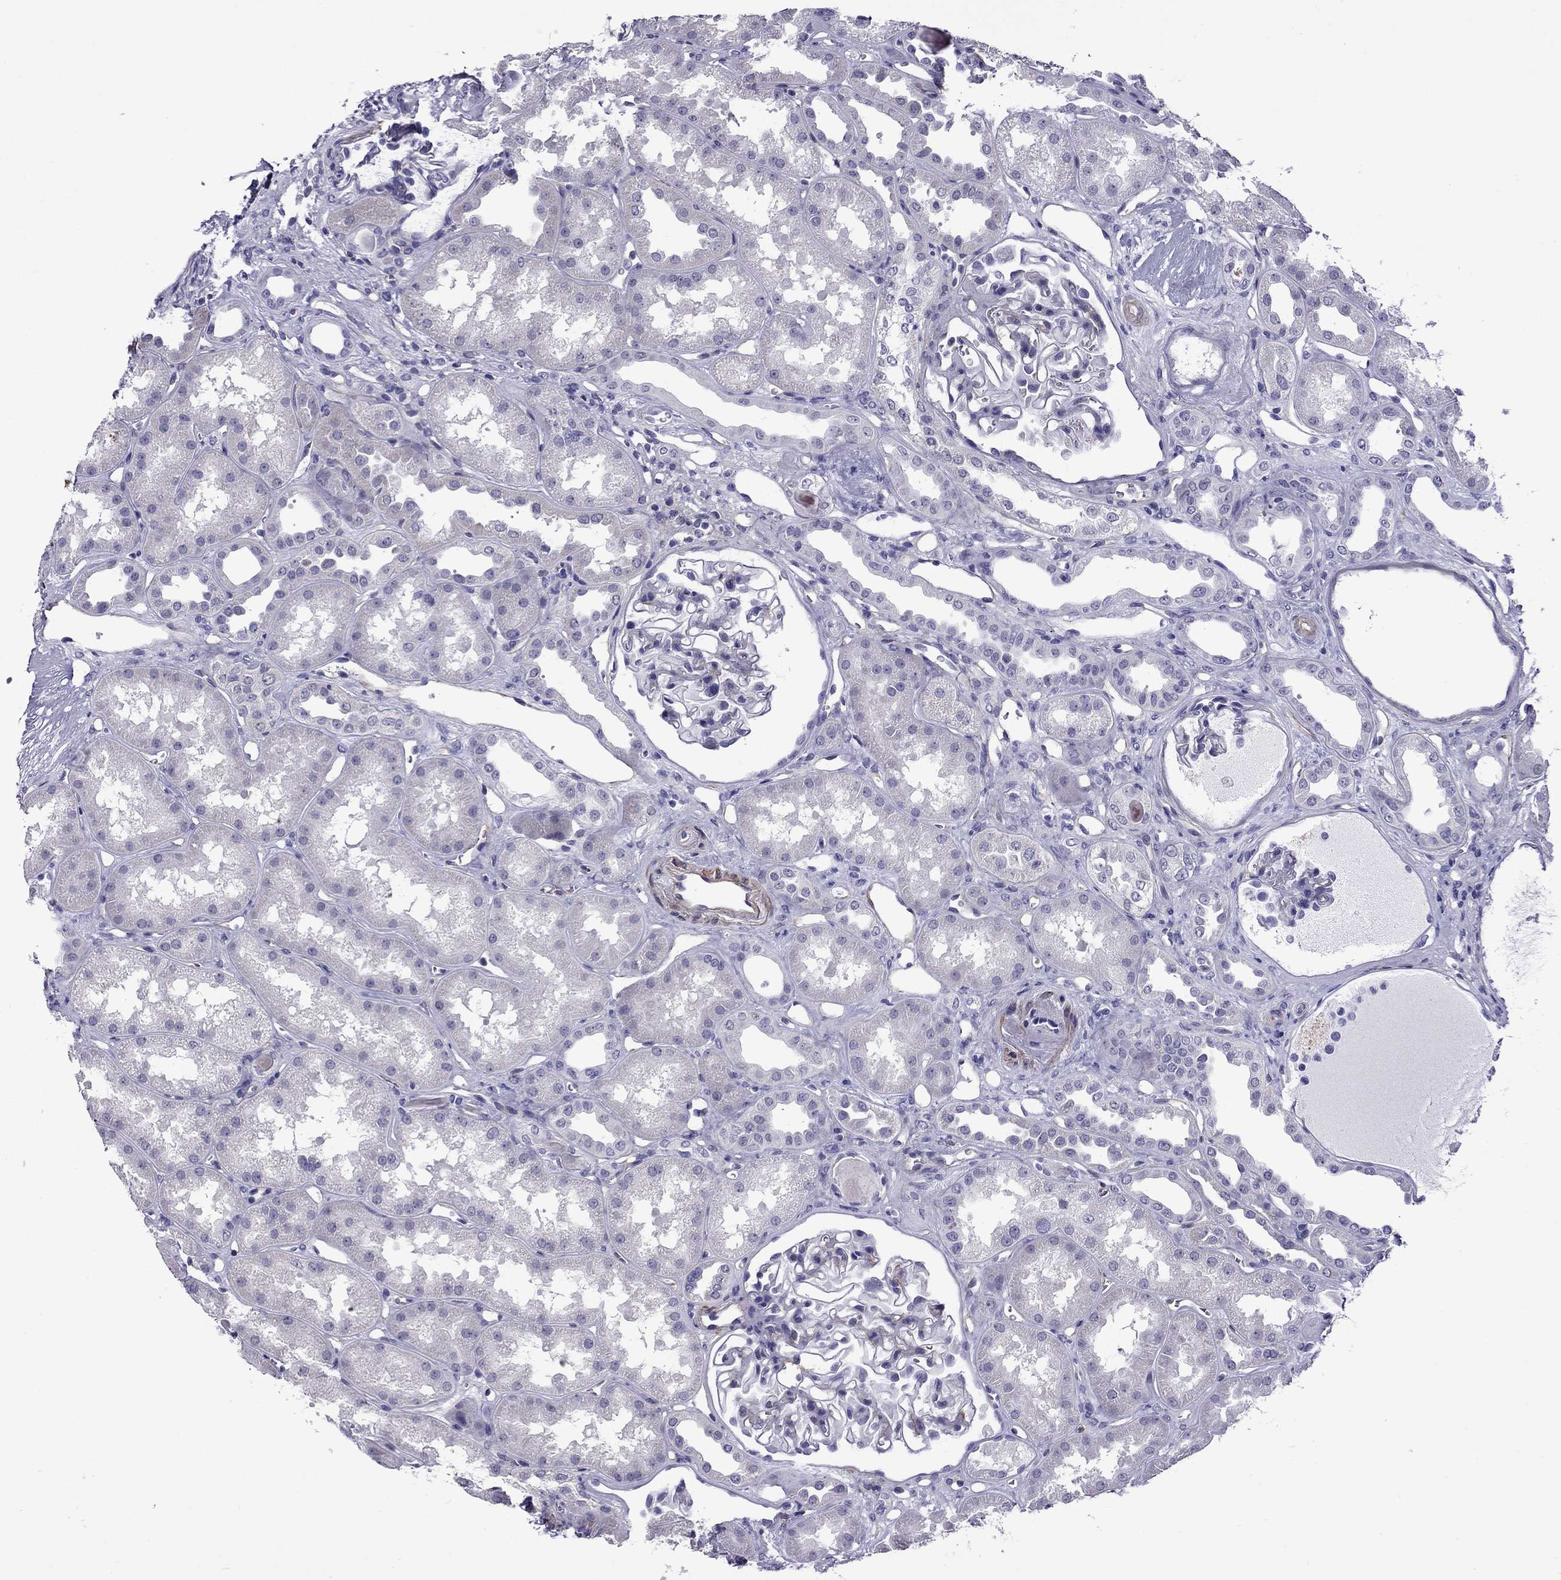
{"staining": {"intensity": "negative", "quantity": "none", "location": "none"}, "tissue": "kidney", "cell_type": "Cells in glomeruli", "image_type": "normal", "snomed": [{"axis": "morphology", "description": "Normal tissue, NOS"}, {"axis": "topography", "description": "Kidney"}], "caption": "DAB immunohistochemical staining of normal human kidney demonstrates no significant staining in cells in glomeruli. (Immunohistochemistry, brightfield microscopy, high magnification).", "gene": "CHRNA5", "patient": {"sex": "male", "age": 61}}